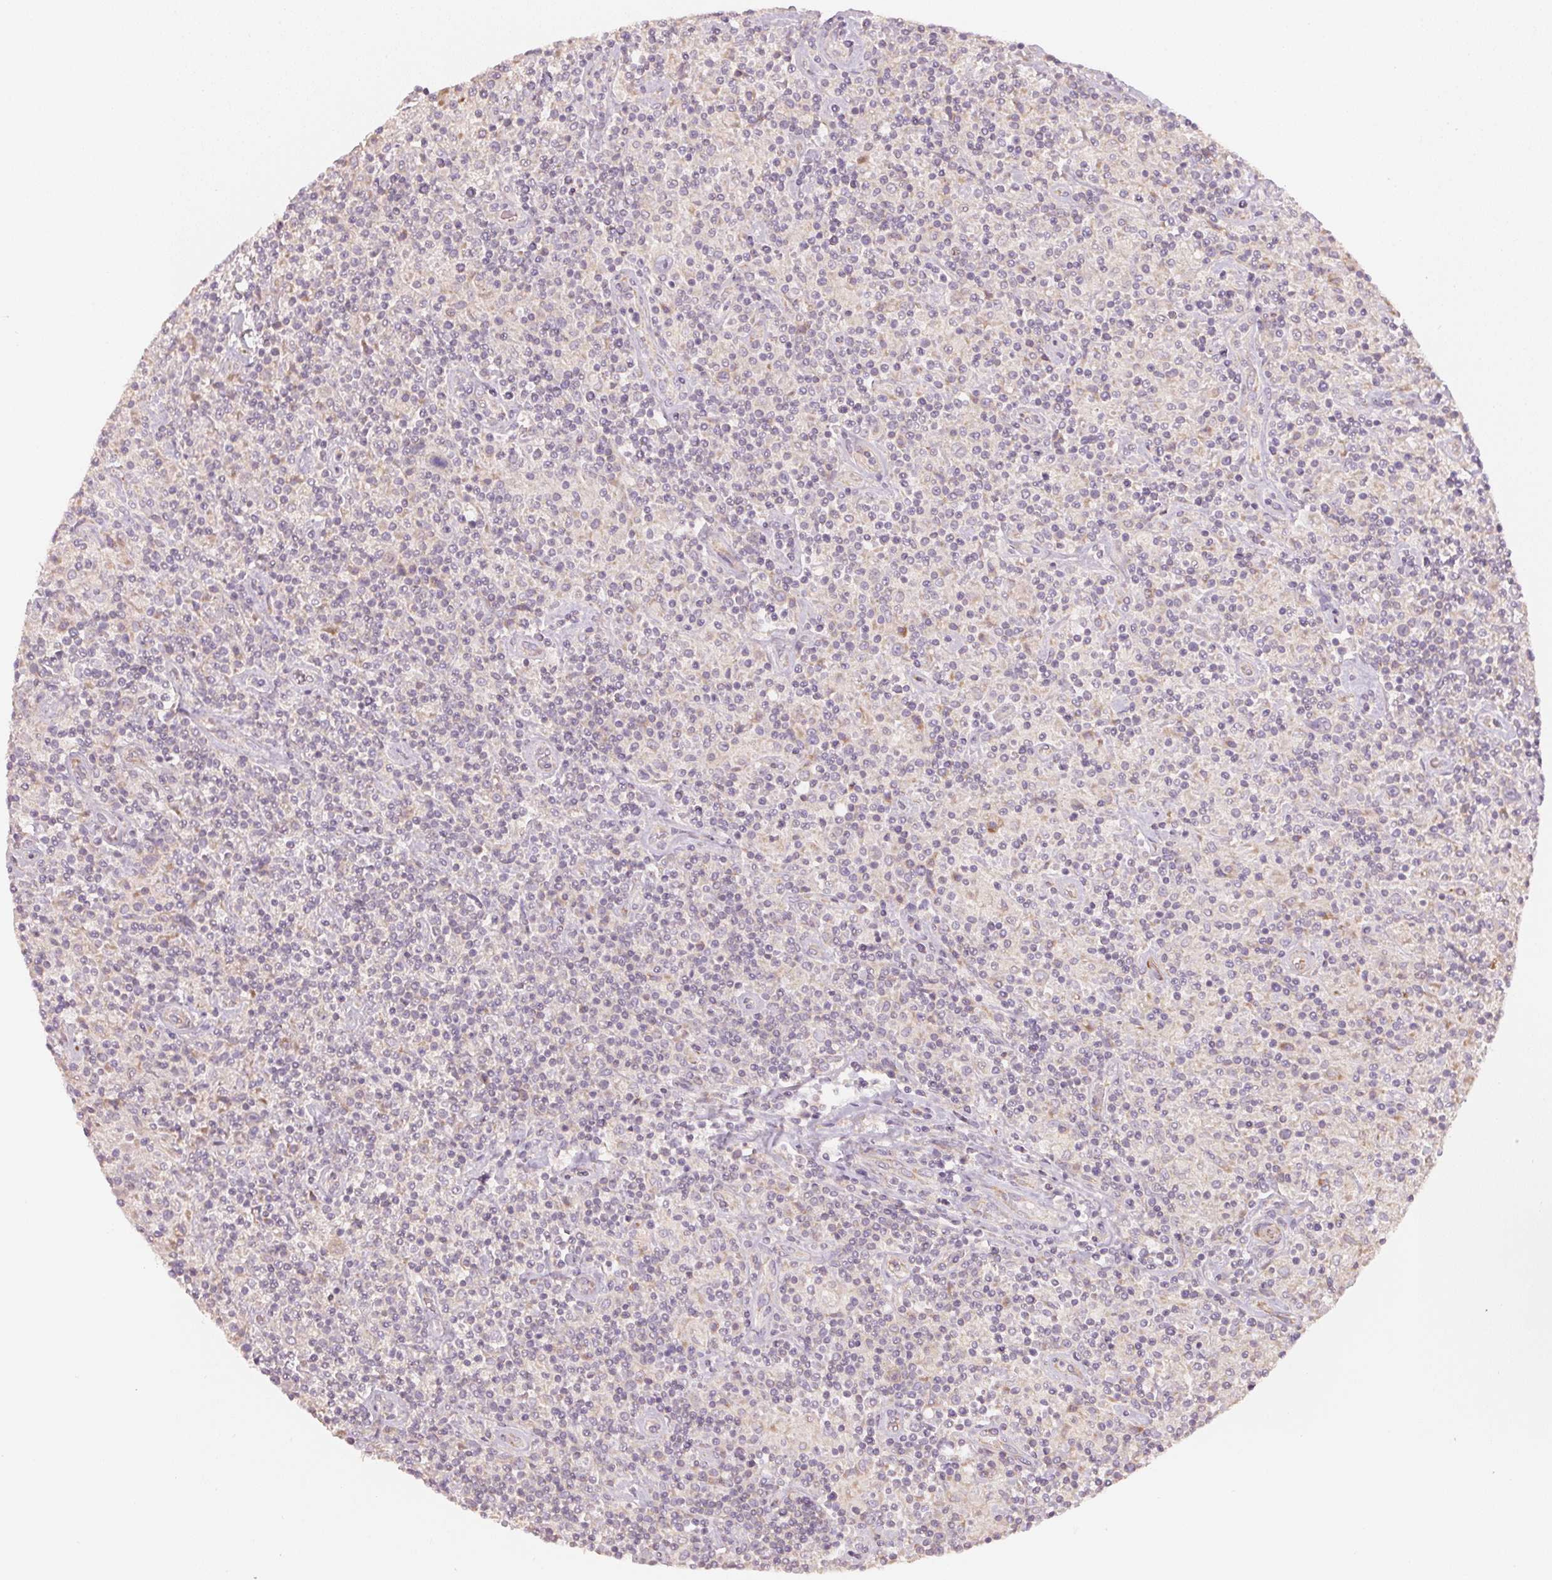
{"staining": {"intensity": "negative", "quantity": "none", "location": "none"}, "tissue": "lymphoma", "cell_type": "Tumor cells", "image_type": "cancer", "snomed": [{"axis": "morphology", "description": "Hodgkin's disease, NOS"}, {"axis": "topography", "description": "Lymph node"}], "caption": "A photomicrograph of lymphoma stained for a protein exhibits no brown staining in tumor cells.", "gene": "BLOC1S2", "patient": {"sex": "male", "age": 70}}